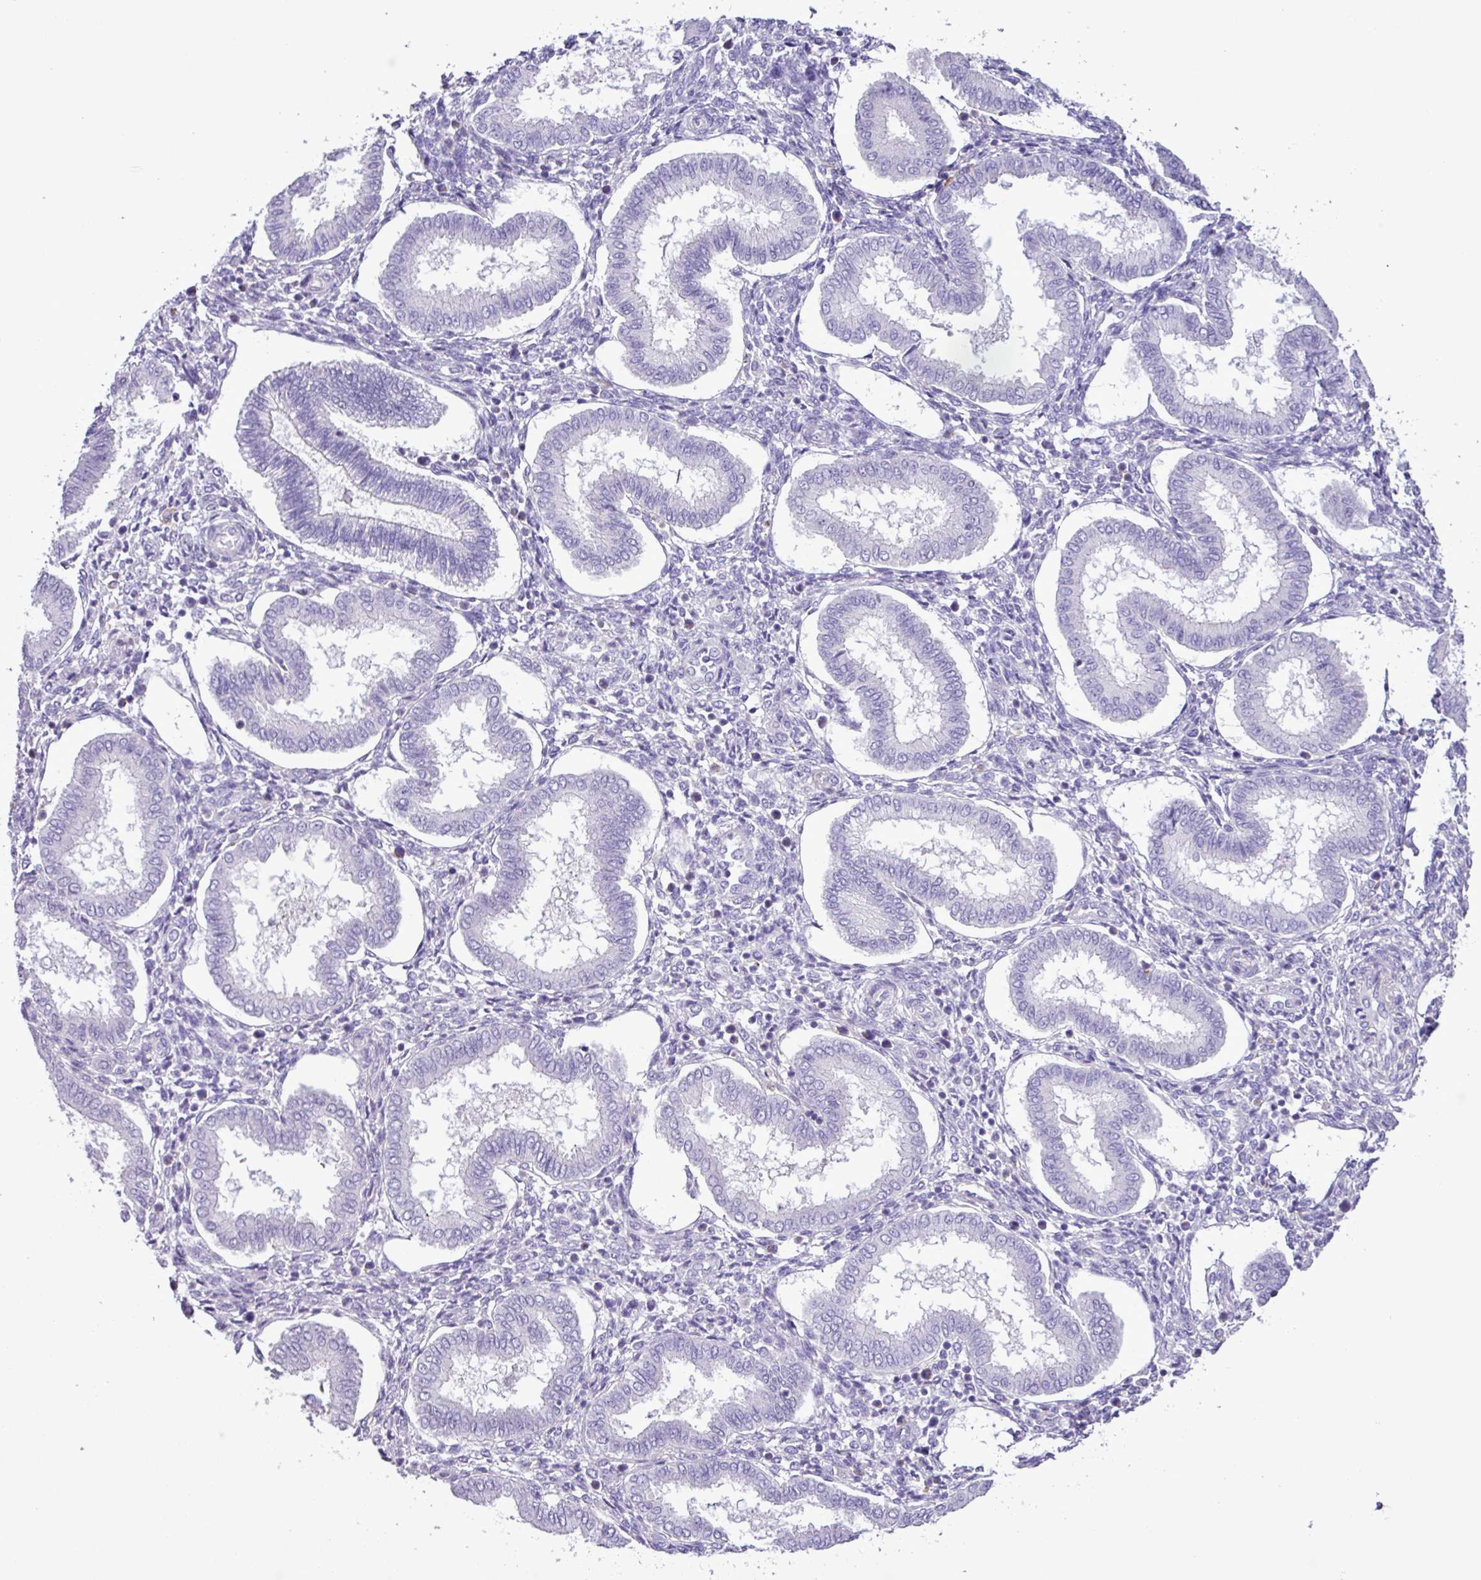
{"staining": {"intensity": "negative", "quantity": "none", "location": "none"}, "tissue": "endometrium", "cell_type": "Cells in endometrial stroma", "image_type": "normal", "snomed": [{"axis": "morphology", "description": "Normal tissue, NOS"}, {"axis": "topography", "description": "Endometrium"}], "caption": "Immunohistochemistry of unremarkable endometrium shows no positivity in cells in endometrial stroma.", "gene": "ZNF334", "patient": {"sex": "female", "age": 24}}